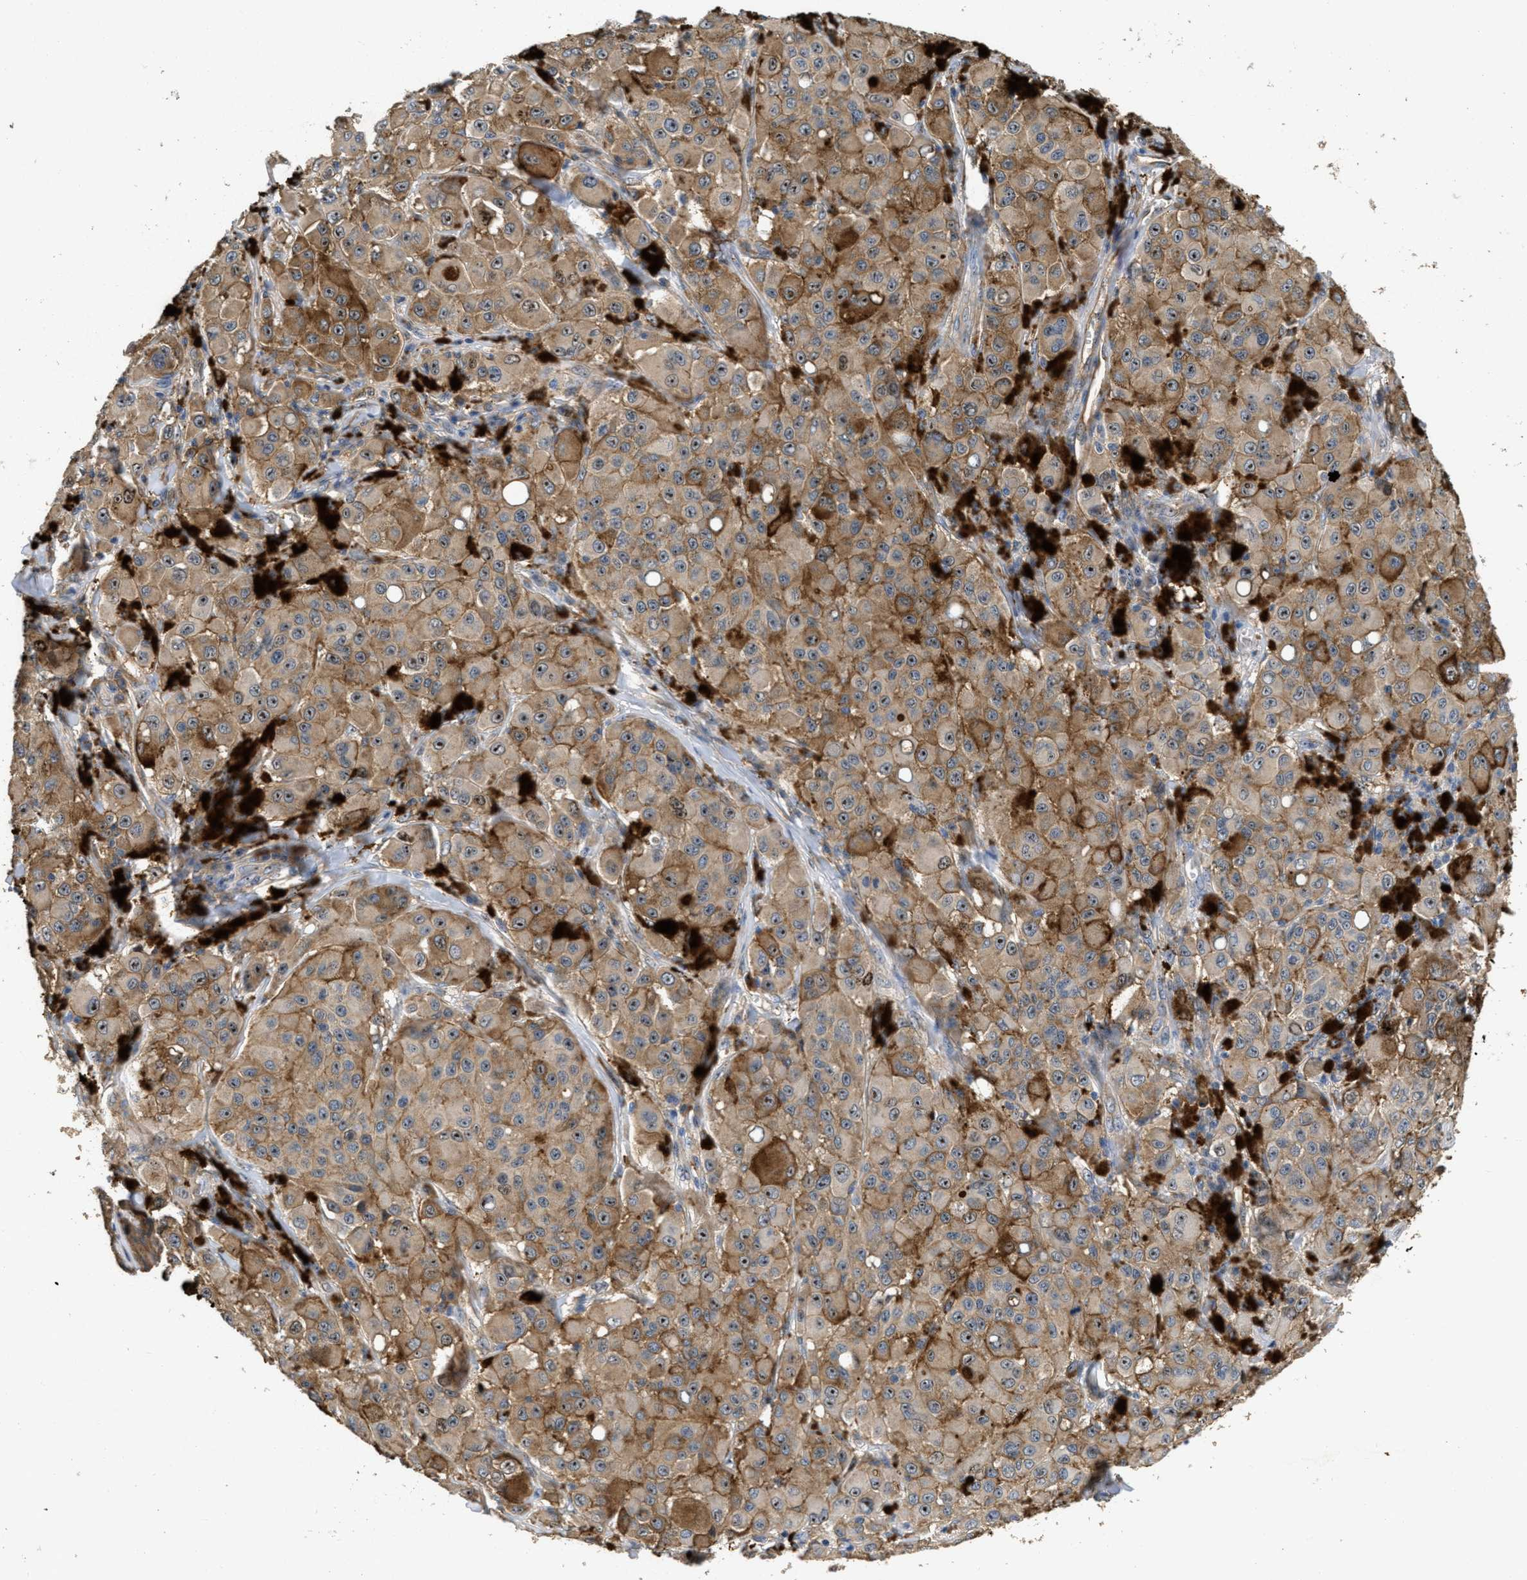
{"staining": {"intensity": "moderate", "quantity": ">75%", "location": "cytoplasmic/membranous,nuclear"}, "tissue": "melanoma", "cell_type": "Tumor cells", "image_type": "cancer", "snomed": [{"axis": "morphology", "description": "Malignant melanoma, NOS"}, {"axis": "topography", "description": "Skin"}], "caption": "Immunohistochemical staining of melanoma shows moderate cytoplasmic/membranous and nuclear protein staining in about >75% of tumor cells. Nuclei are stained in blue.", "gene": "OSMR", "patient": {"sex": "male", "age": 84}}